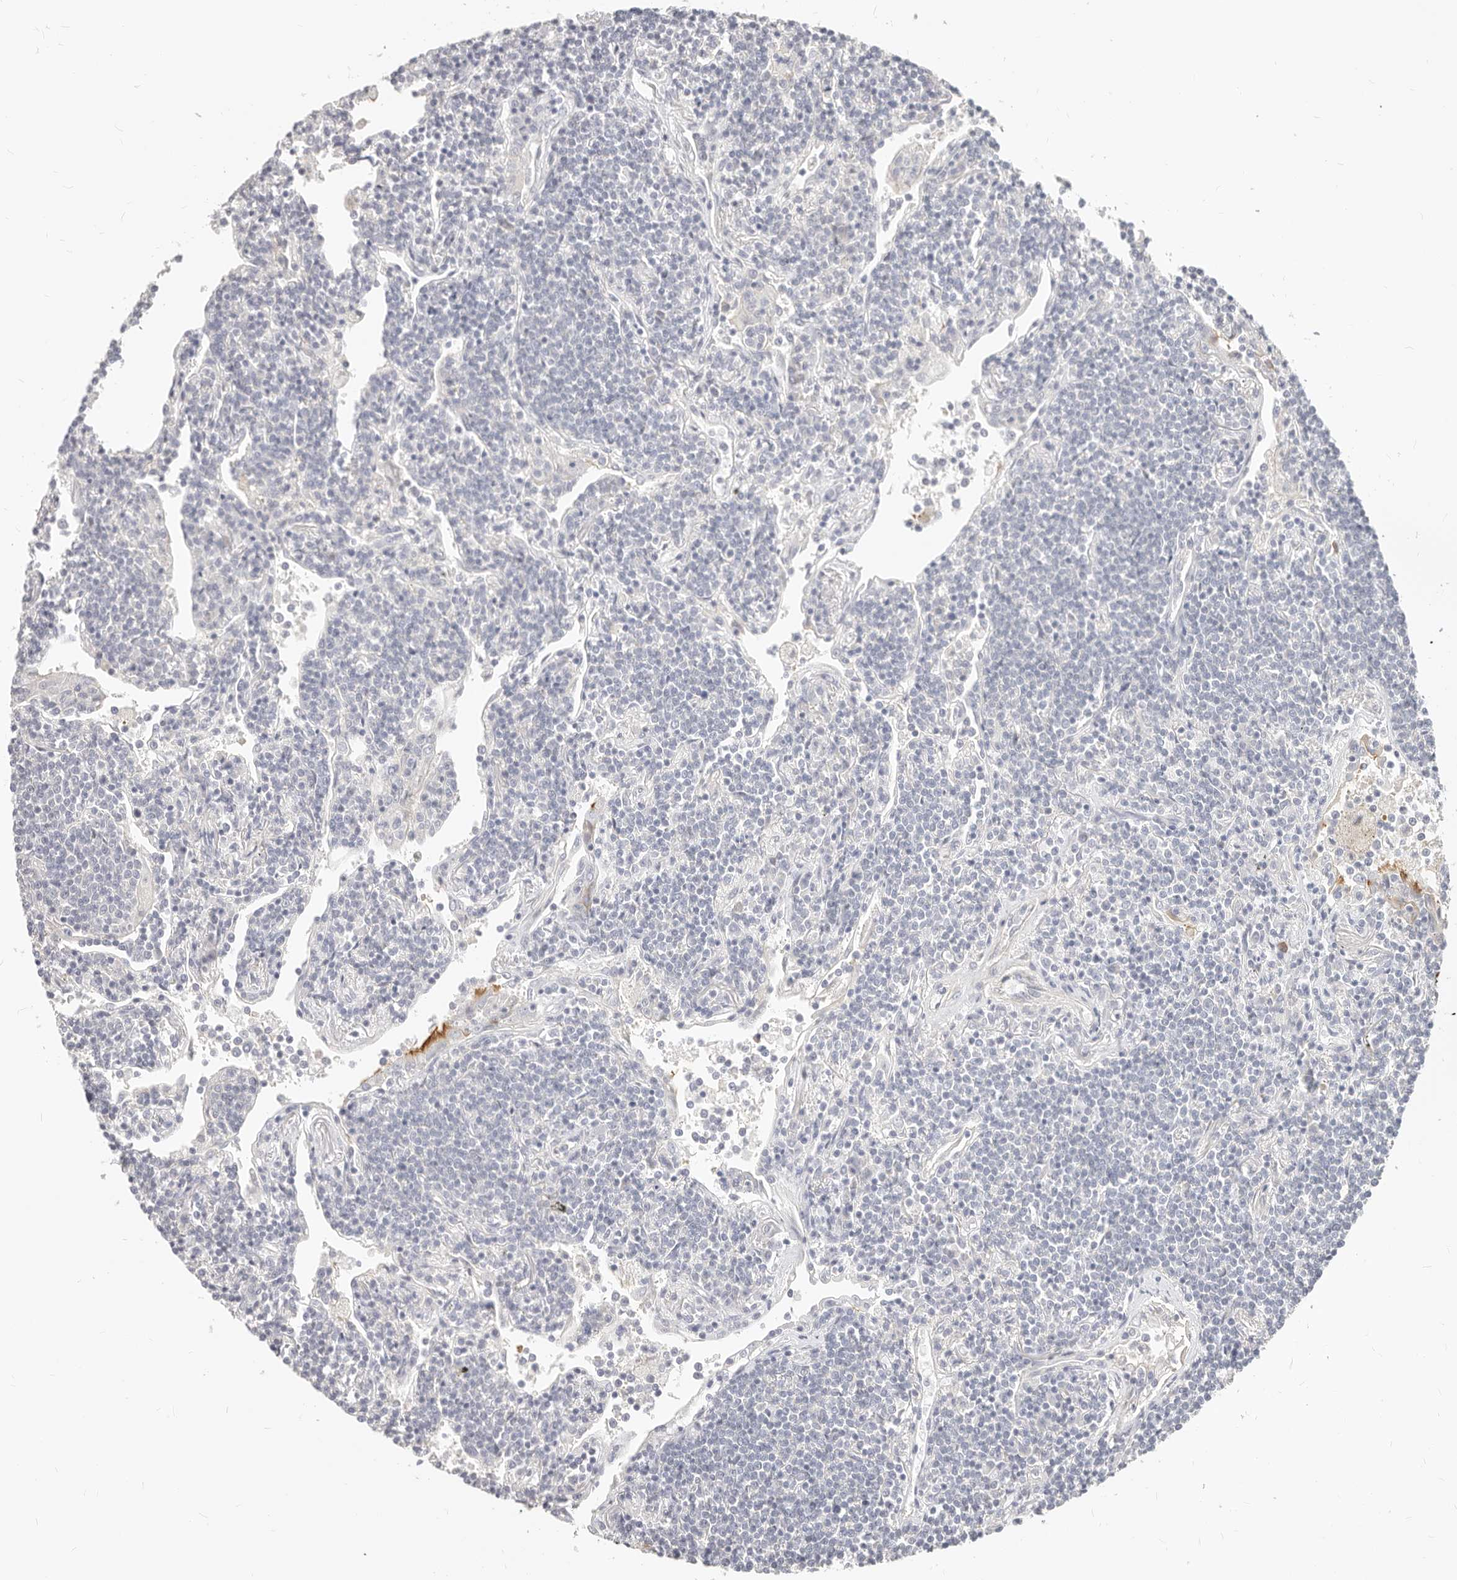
{"staining": {"intensity": "negative", "quantity": "none", "location": "none"}, "tissue": "lymphoma", "cell_type": "Tumor cells", "image_type": "cancer", "snomed": [{"axis": "morphology", "description": "Malignant lymphoma, non-Hodgkin's type, Low grade"}, {"axis": "topography", "description": "Lung"}], "caption": "Immunohistochemistry image of neoplastic tissue: malignant lymphoma, non-Hodgkin's type (low-grade) stained with DAB (3,3'-diaminobenzidine) shows no significant protein positivity in tumor cells.", "gene": "DTNBP1", "patient": {"sex": "female", "age": 71}}